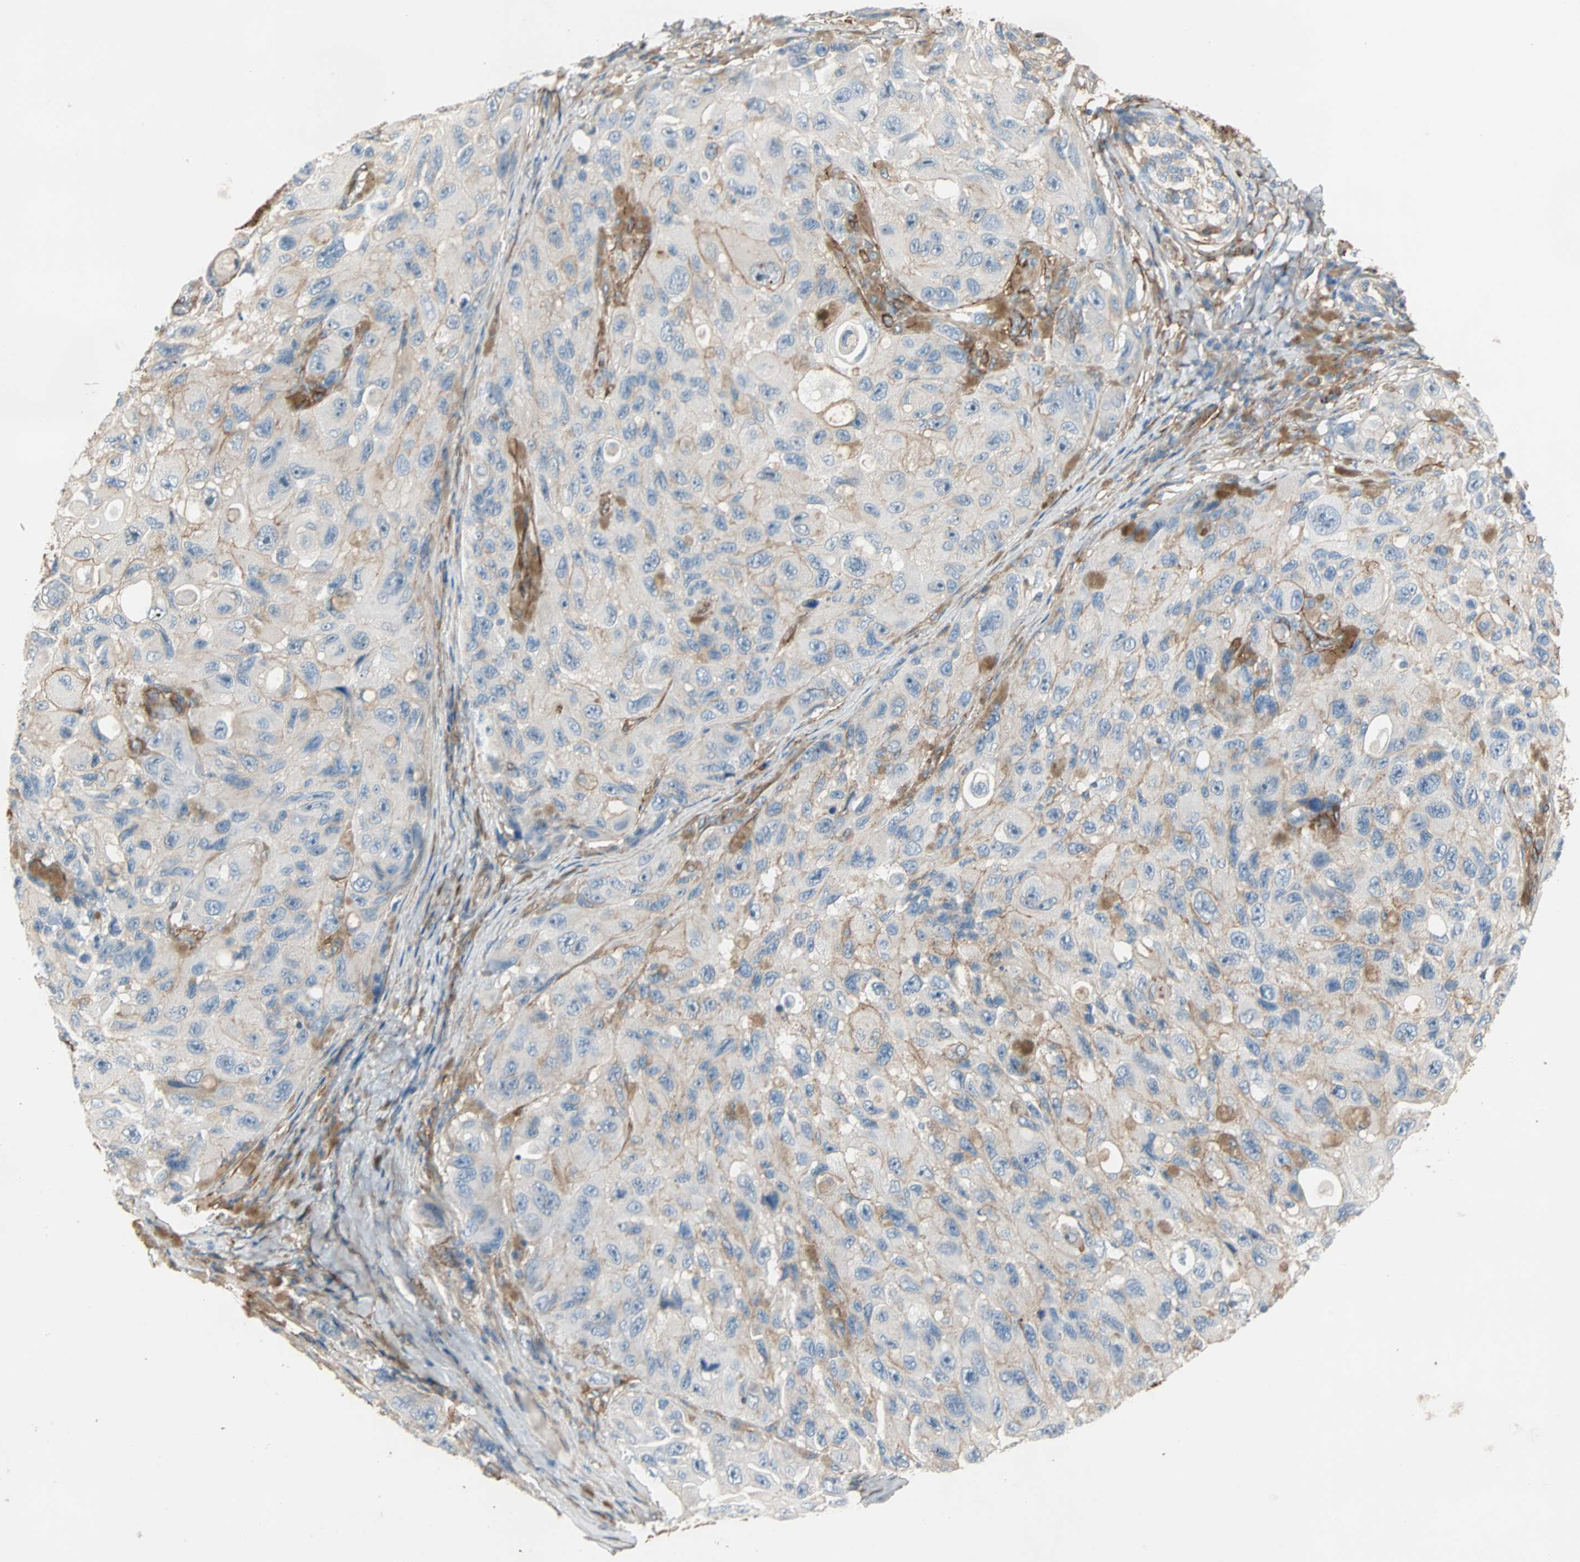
{"staining": {"intensity": "negative", "quantity": "none", "location": "none"}, "tissue": "melanoma", "cell_type": "Tumor cells", "image_type": "cancer", "snomed": [{"axis": "morphology", "description": "Malignant melanoma, NOS"}, {"axis": "topography", "description": "Skin"}], "caption": "IHC image of neoplastic tissue: malignant melanoma stained with DAB (3,3'-diaminobenzidine) exhibits no significant protein staining in tumor cells.", "gene": "EPB41L2", "patient": {"sex": "female", "age": 73}}